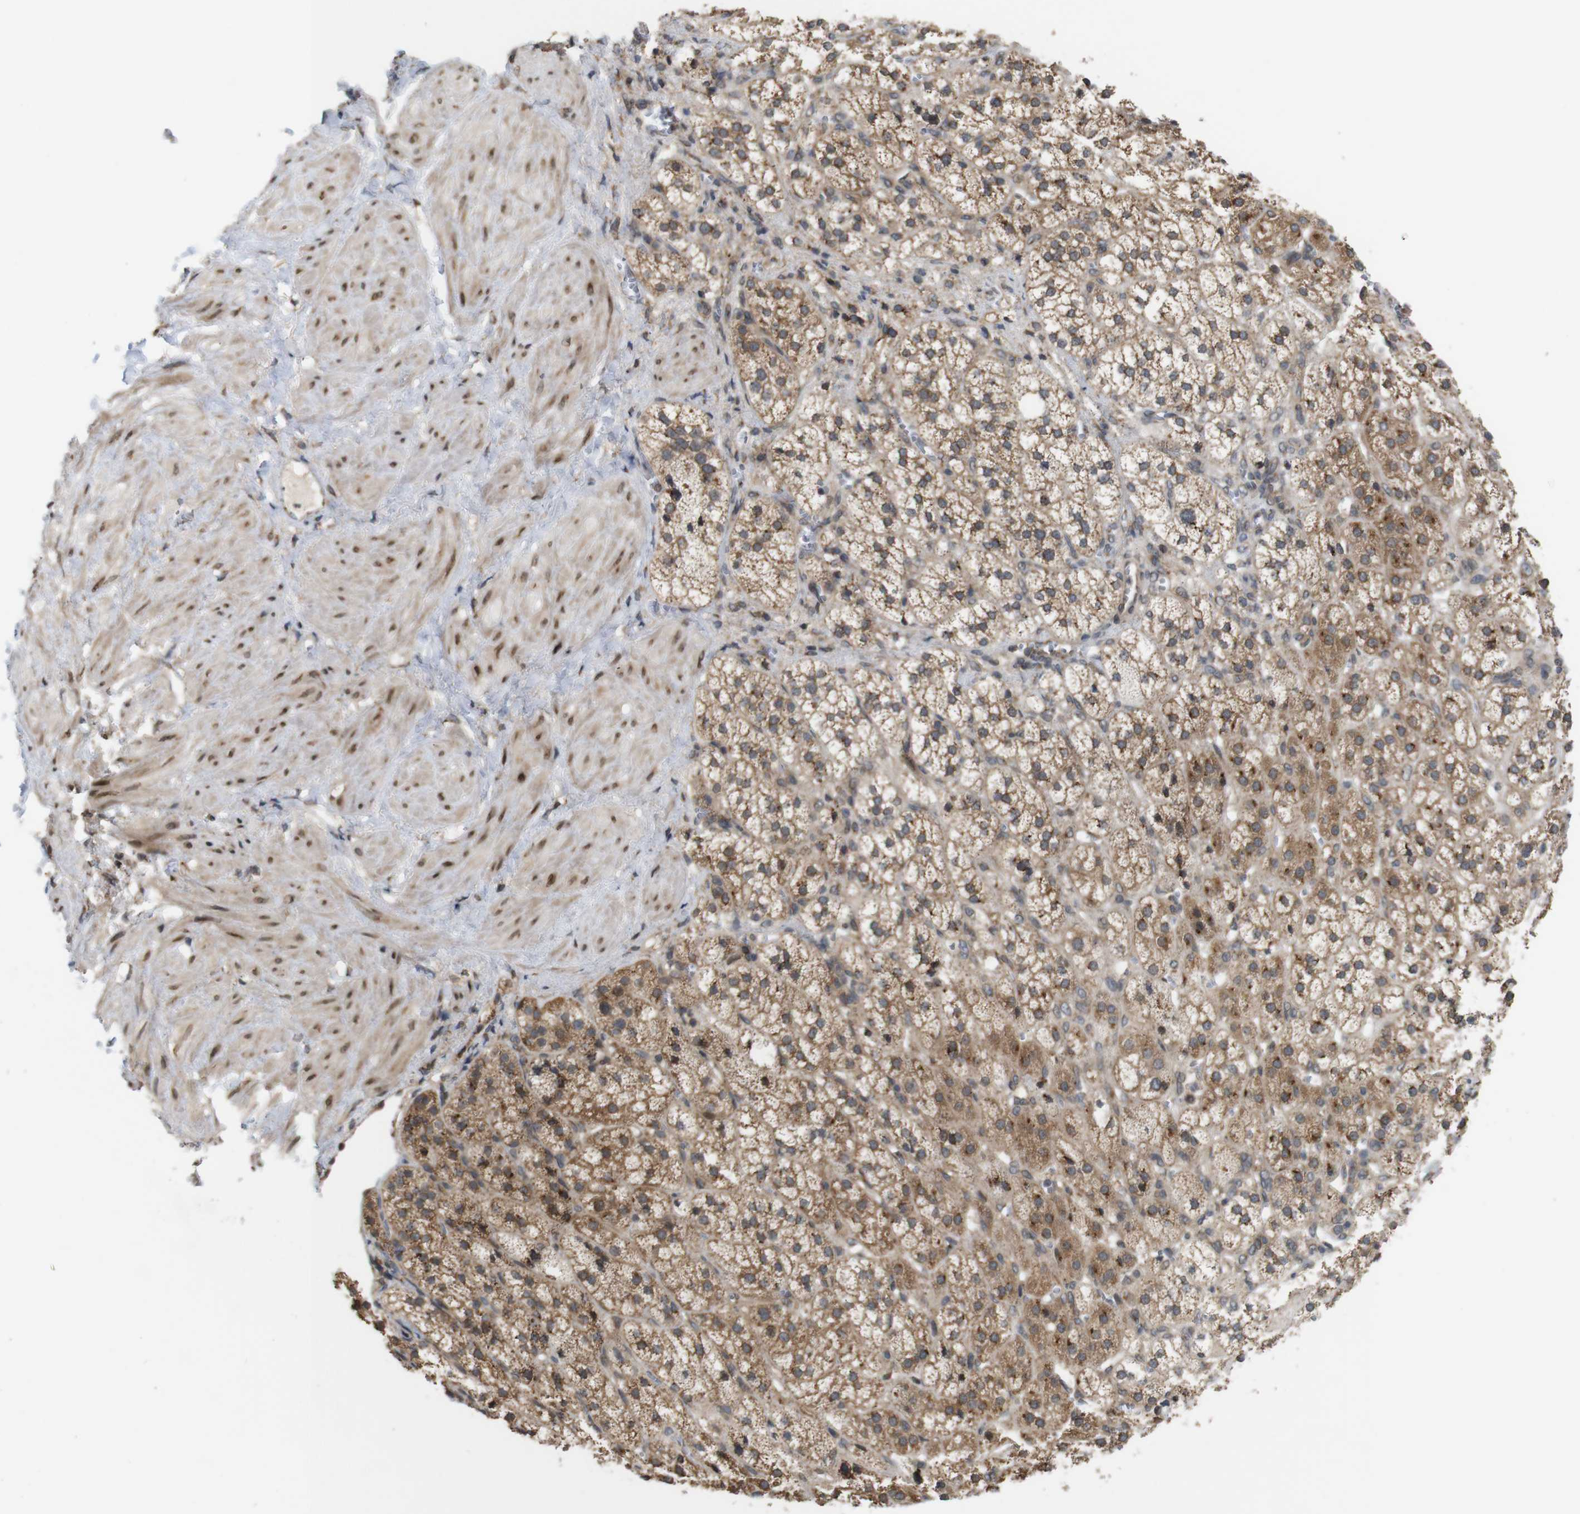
{"staining": {"intensity": "moderate", "quantity": ">75%", "location": "cytoplasmic/membranous"}, "tissue": "adrenal gland", "cell_type": "Glandular cells", "image_type": "normal", "snomed": [{"axis": "morphology", "description": "Normal tissue, NOS"}, {"axis": "topography", "description": "Adrenal gland"}], "caption": "This micrograph displays normal adrenal gland stained with immunohistochemistry to label a protein in brown. The cytoplasmic/membranous of glandular cells show moderate positivity for the protein. Nuclei are counter-stained blue.", "gene": "EFCAB14", "patient": {"sex": "male", "age": 56}}